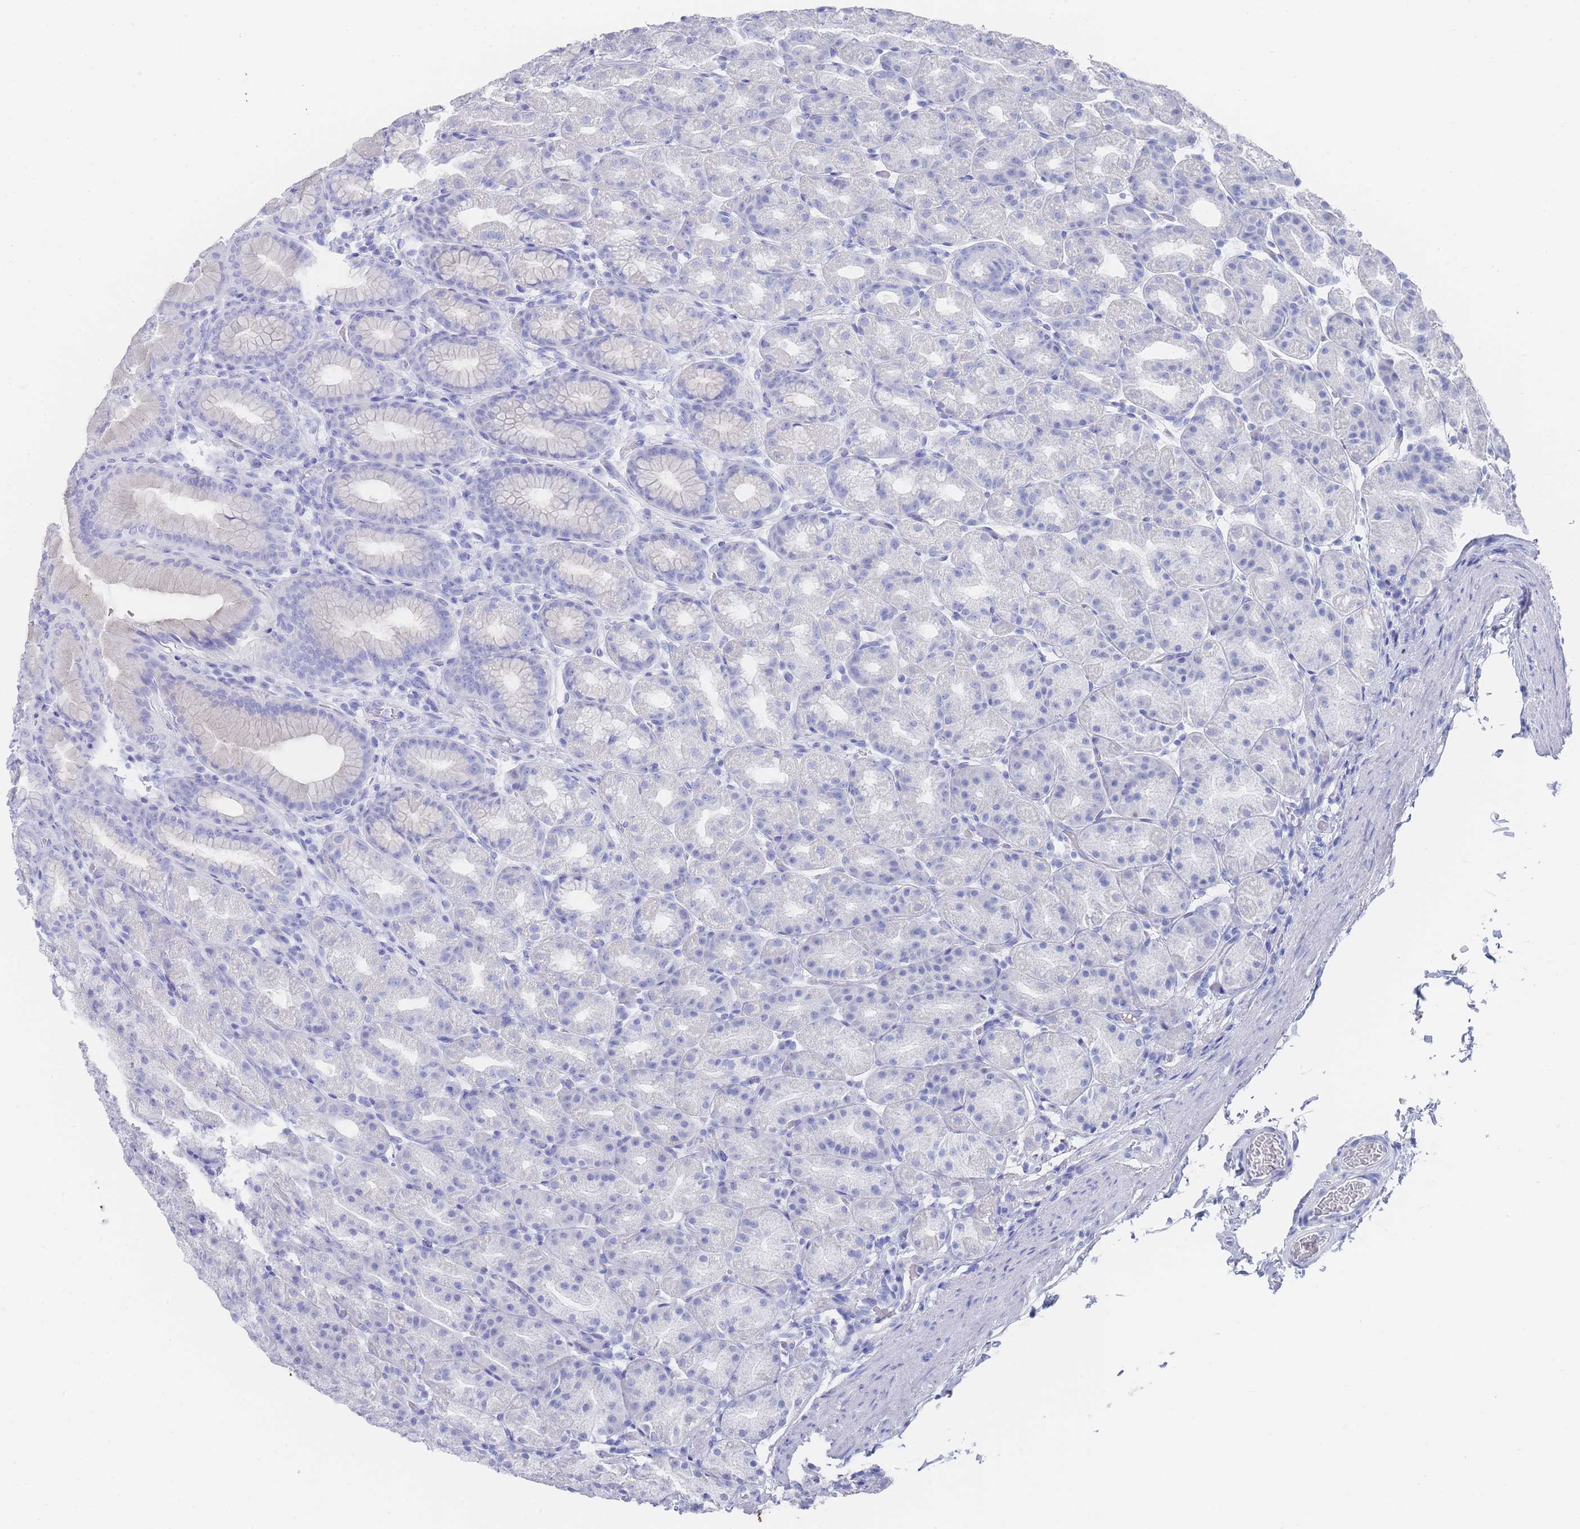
{"staining": {"intensity": "weak", "quantity": "<25%", "location": "cytoplasmic/membranous"}, "tissue": "stomach", "cell_type": "Glandular cells", "image_type": "normal", "snomed": [{"axis": "morphology", "description": "Normal tissue, NOS"}, {"axis": "topography", "description": "Stomach, upper"}, {"axis": "topography", "description": "Stomach"}], "caption": "Stomach stained for a protein using IHC reveals no positivity glandular cells.", "gene": "LRRC37A2", "patient": {"sex": "male", "age": 68}}